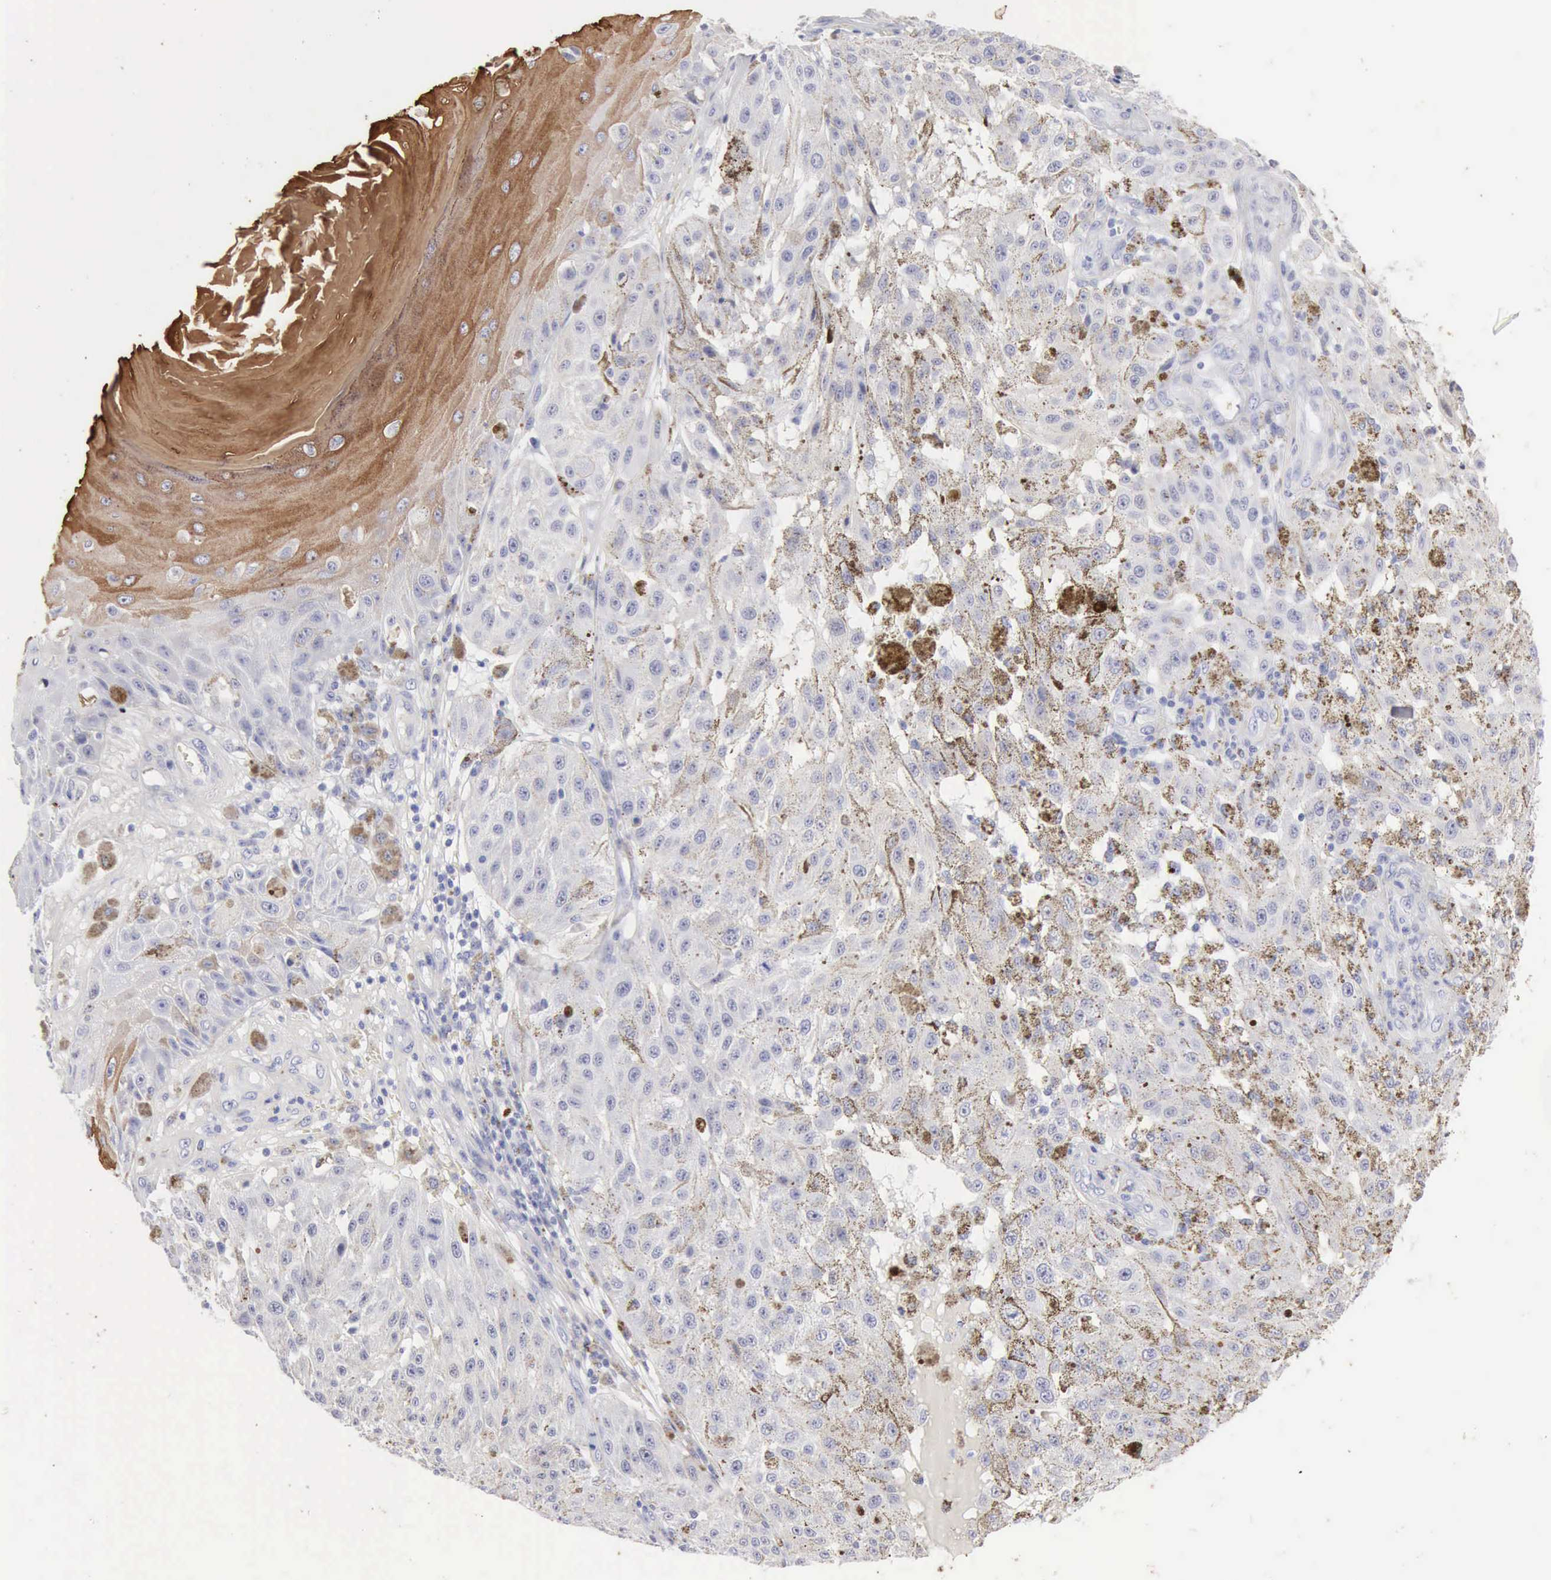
{"staining": {"intensity": "negative", "quantity": "none", "location": "none"}, "tissue": "melanoma", "cell_type": "Tumor cells", "image_type": "cancer", "snomed": [{"axis": "morphology", "description": "Malignant melanoma, NOS"}, {"axis": "topography", "description": "Skin"}], "caption": "This is a micrograph of immunohistochemistry (IHC) staining of melanoma, which shows no staining in tumor cells.", "gene": "KRT10", "patient": {"sex": "female", "age": 64}}